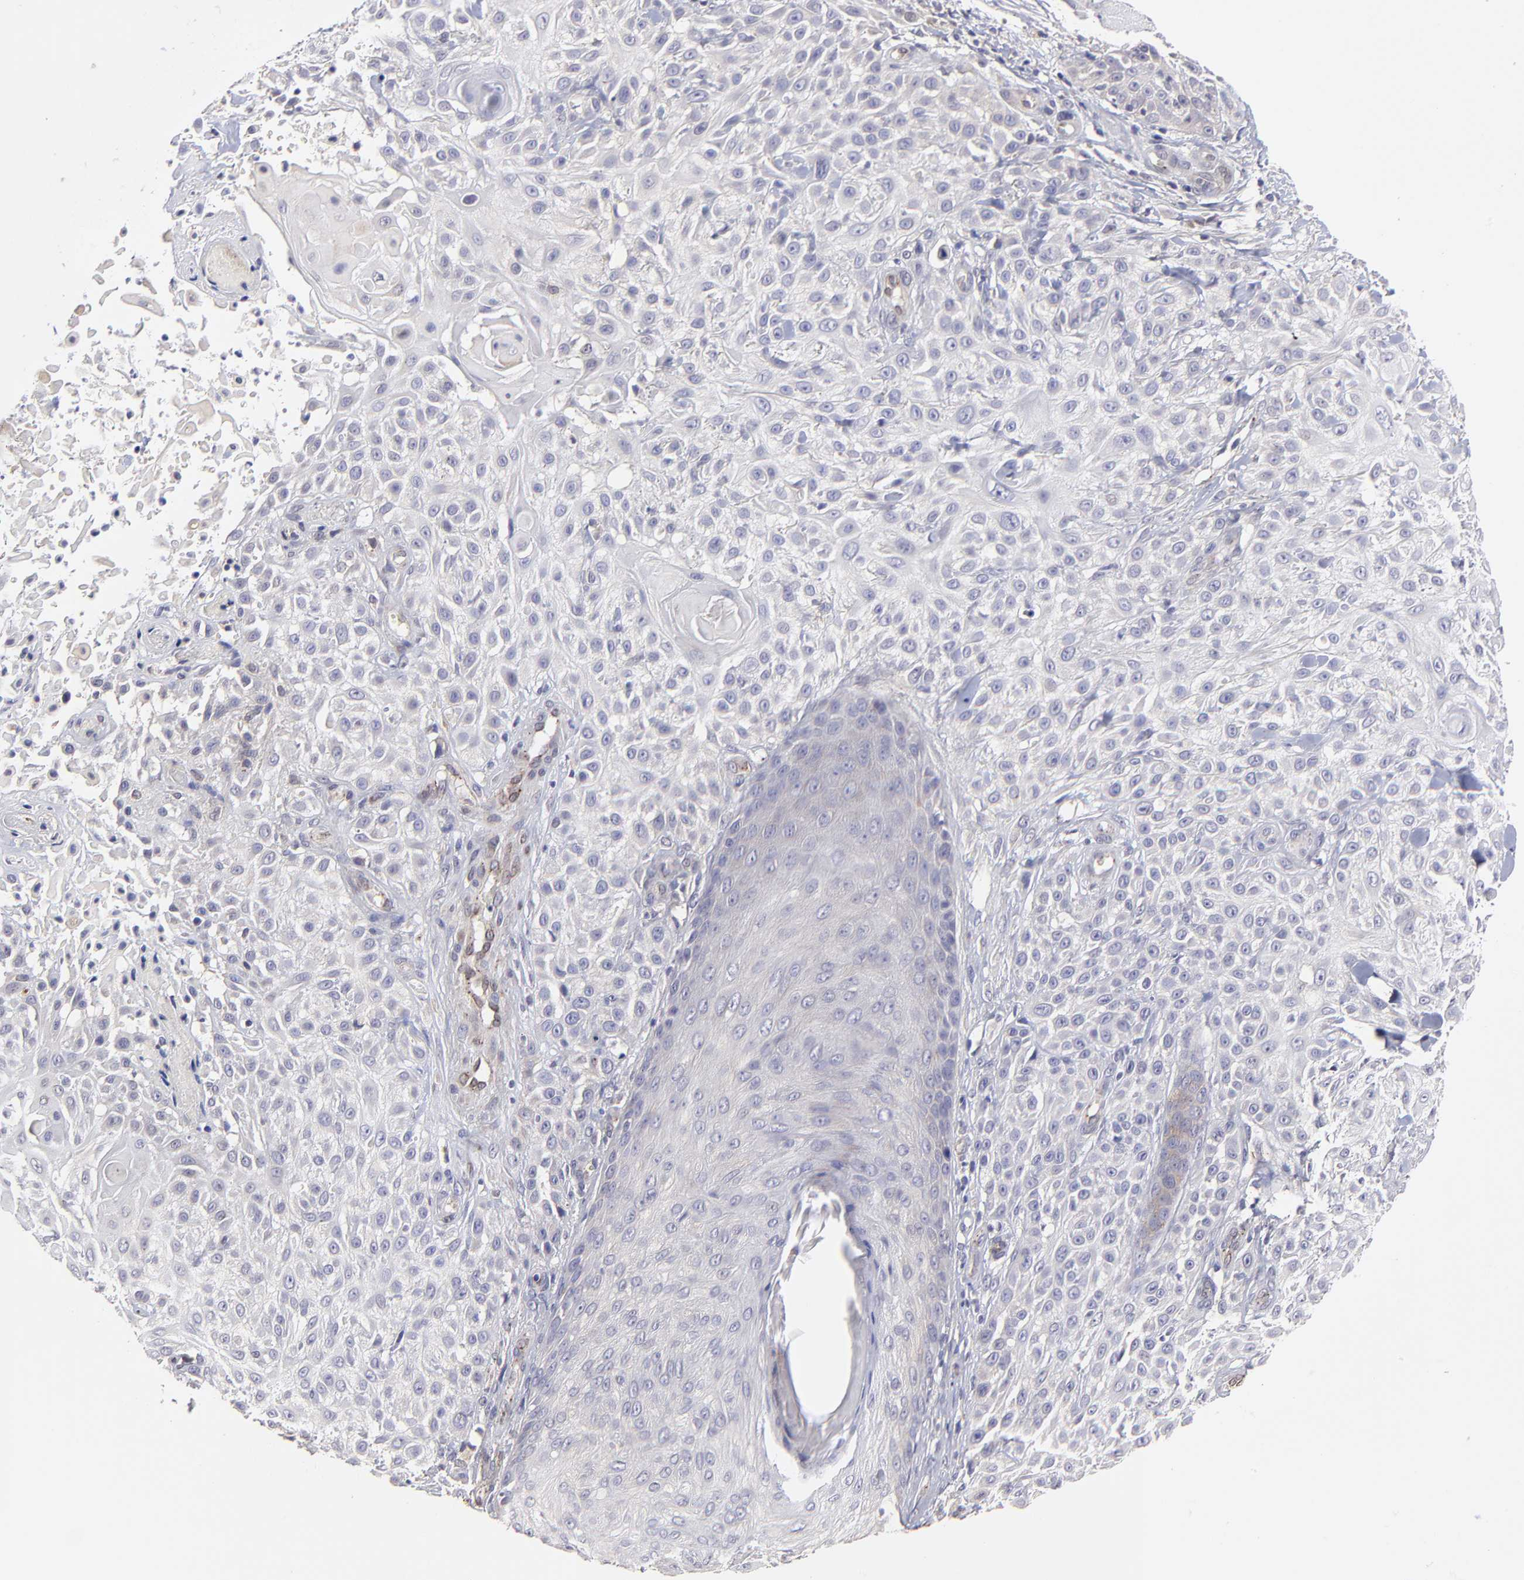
{"staining": {"intensity": "negative", "quantity": "none", "location": "none"}, "tissue": "skin cancer", "cell_type": "Tumor cells", "image_type": "cancer", "snomed": [{"axis": "morphology", "description": "Squamous cell carcinoma, NOS"}, {"axis": "topography", "description": "Skin"}], "caption": "Image shows no significant protein positivity in tumor cells of squamous cell carcinoma (skin).", "gene": "BTG2", "patient": {"sex": "female", "age": 42}}